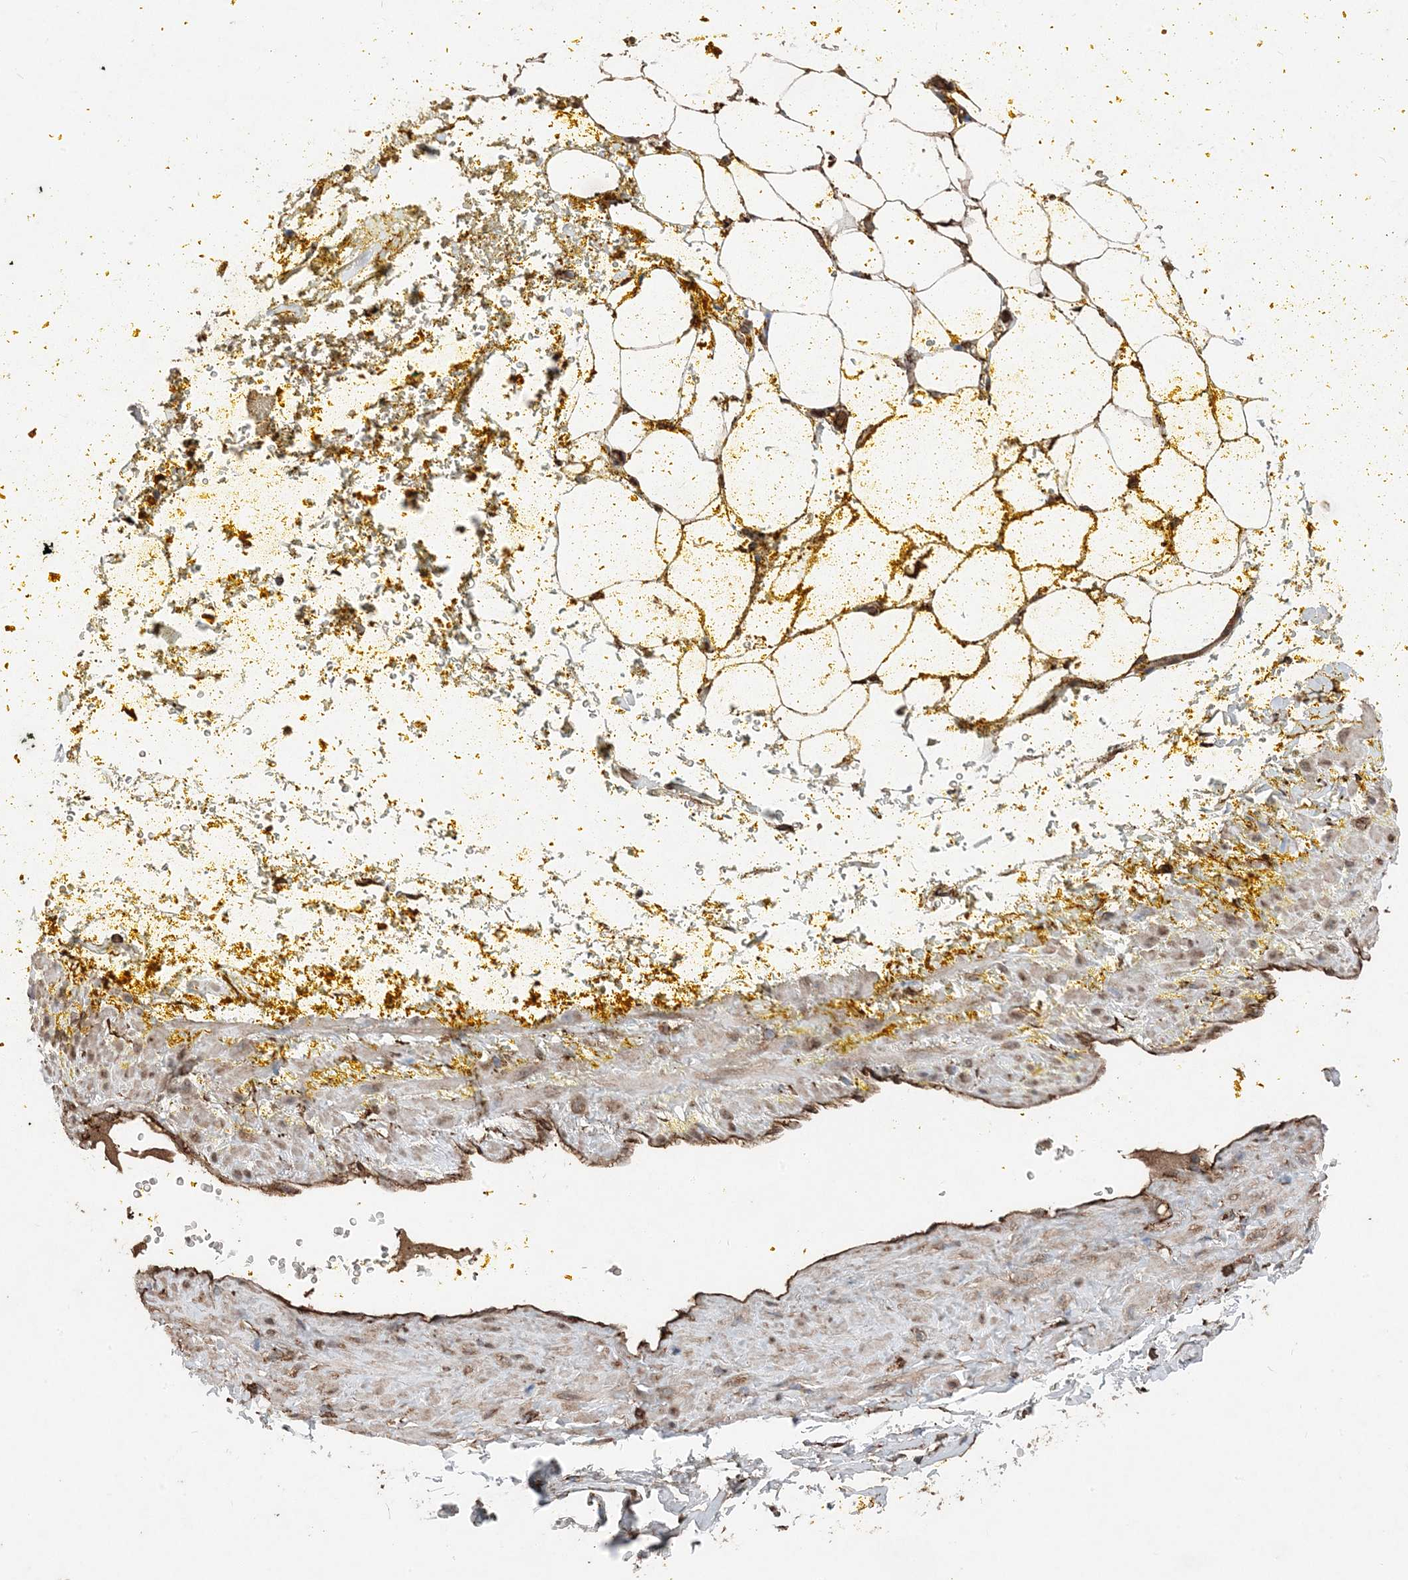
{"staining": {"intensity": "weak", "quantity": ">75%", "location": "cytoplasmic/membranous"}, "tissue": "adipose tissue", "cell_type": "Adipocytes", "image_type": "normal", "snomed": [{"axis": "morphology", "description": "Normal tissue, NOS"}, {"axis": "morphology", "description": "Adenocarcinoma, Low grade"}, {"axis": "topography", "description": "Prostate"}, {"axis": "topography", "description": "Peripheral nerve tissue"}], "caption": "The micrograph reveals a brown stain indicating the presence of a protein in the cytoplasmic/membranous of adipocytes in adipose tissue.", "gene": "PDIA6", "patient": {"sex": "male", "age": 63}}